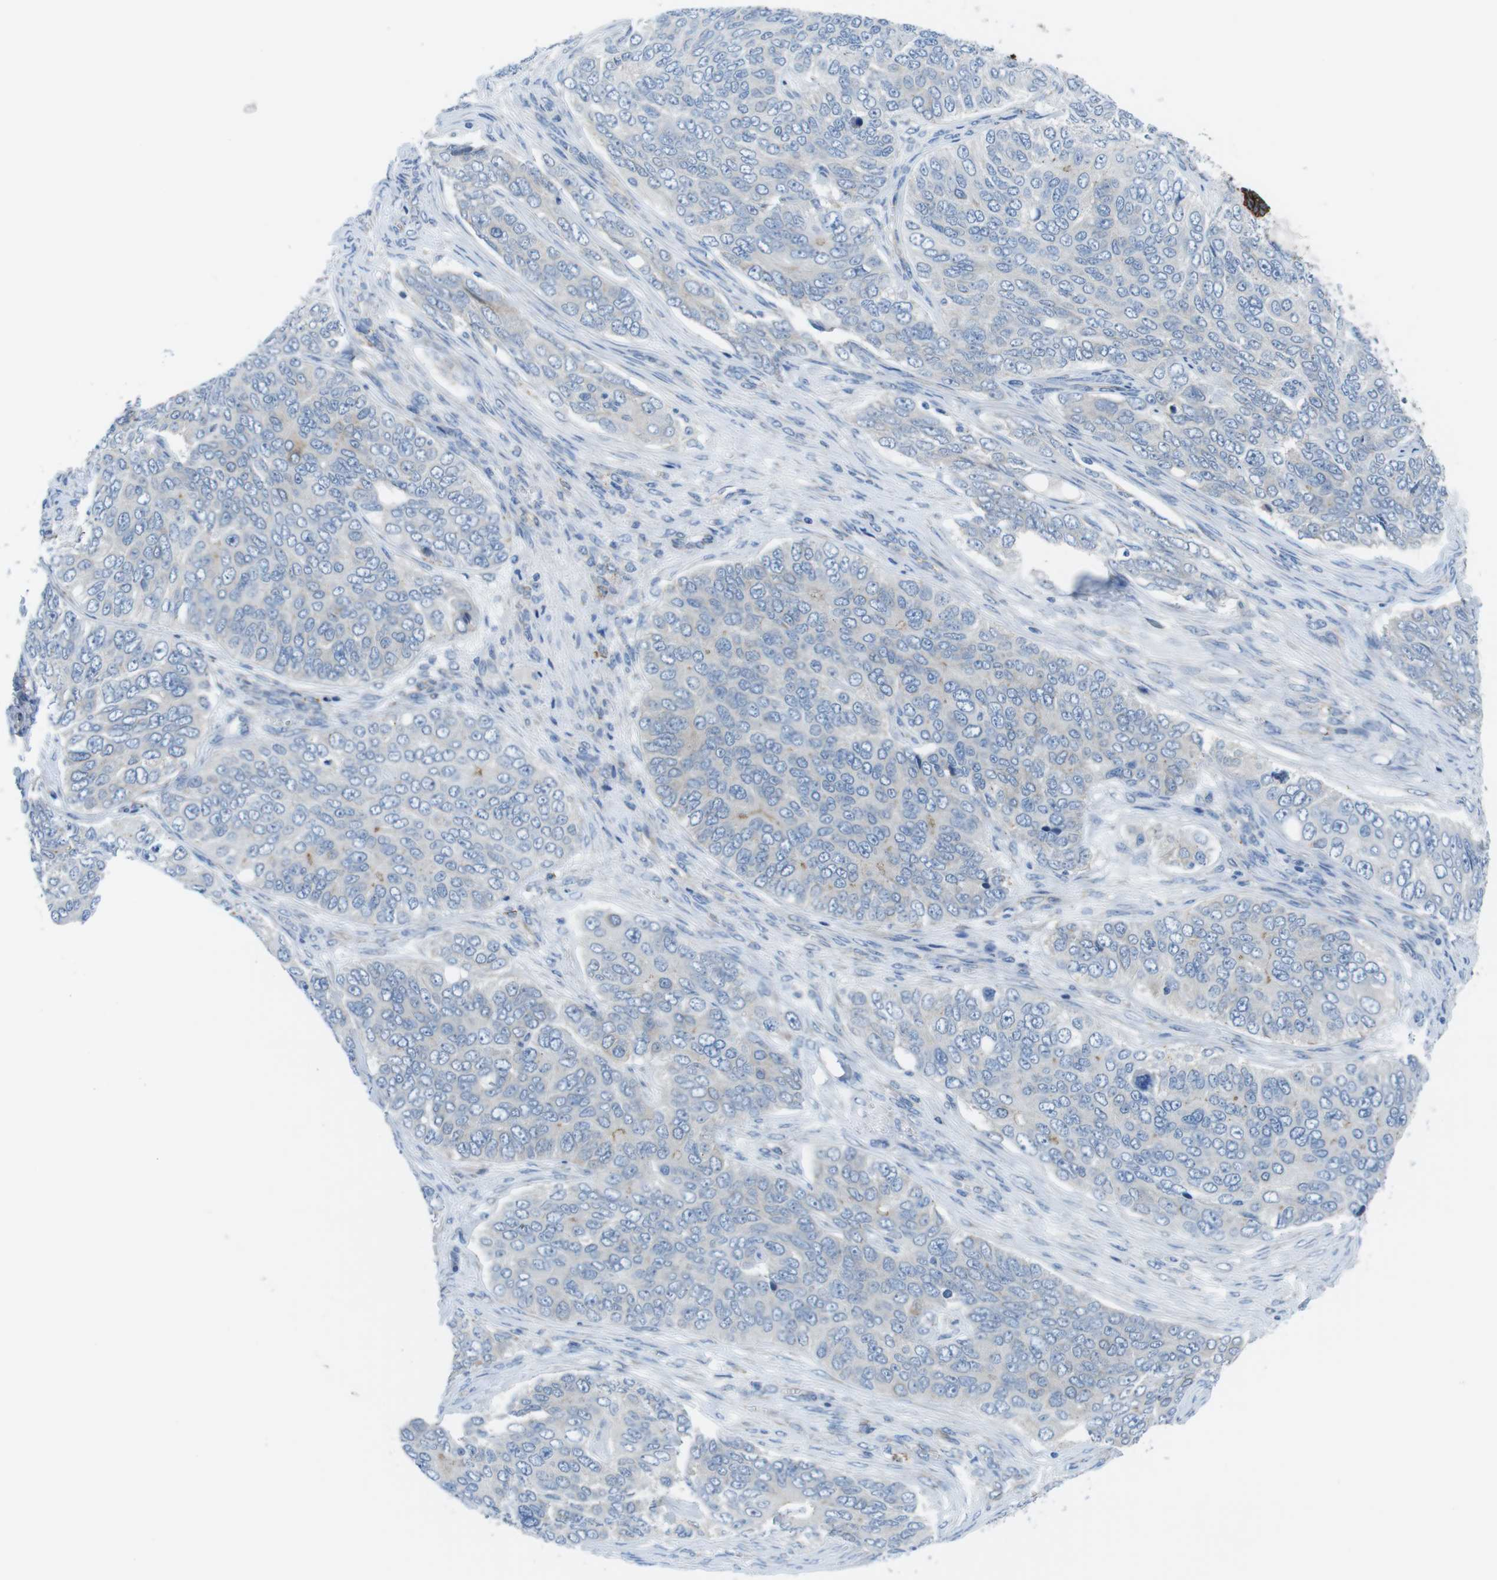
{"staining": {"intensity": "negative", "quantity": "none", "location": "none"}, "tissue": "ovarian cancer", "cell_type": "Tumor cells", "image_type": "cancer", "snomed": [{"axis": "morphology", "description": "Carcinoma, endometroid"}, {"axis": "topography", "description": "Ovary"}], "caption": "IHC micrograph of neoplastic tissue: ovarian cancer (endometroid carcinoma) stained with DAB (3,3'-diaminobenzidine) reveals no significant protein expression in tumor cells. (Brightfield microscopy of DAB IHC at high magnification).", "gene": "CDH8", "patient": {"sex": "female", "age": 51}}